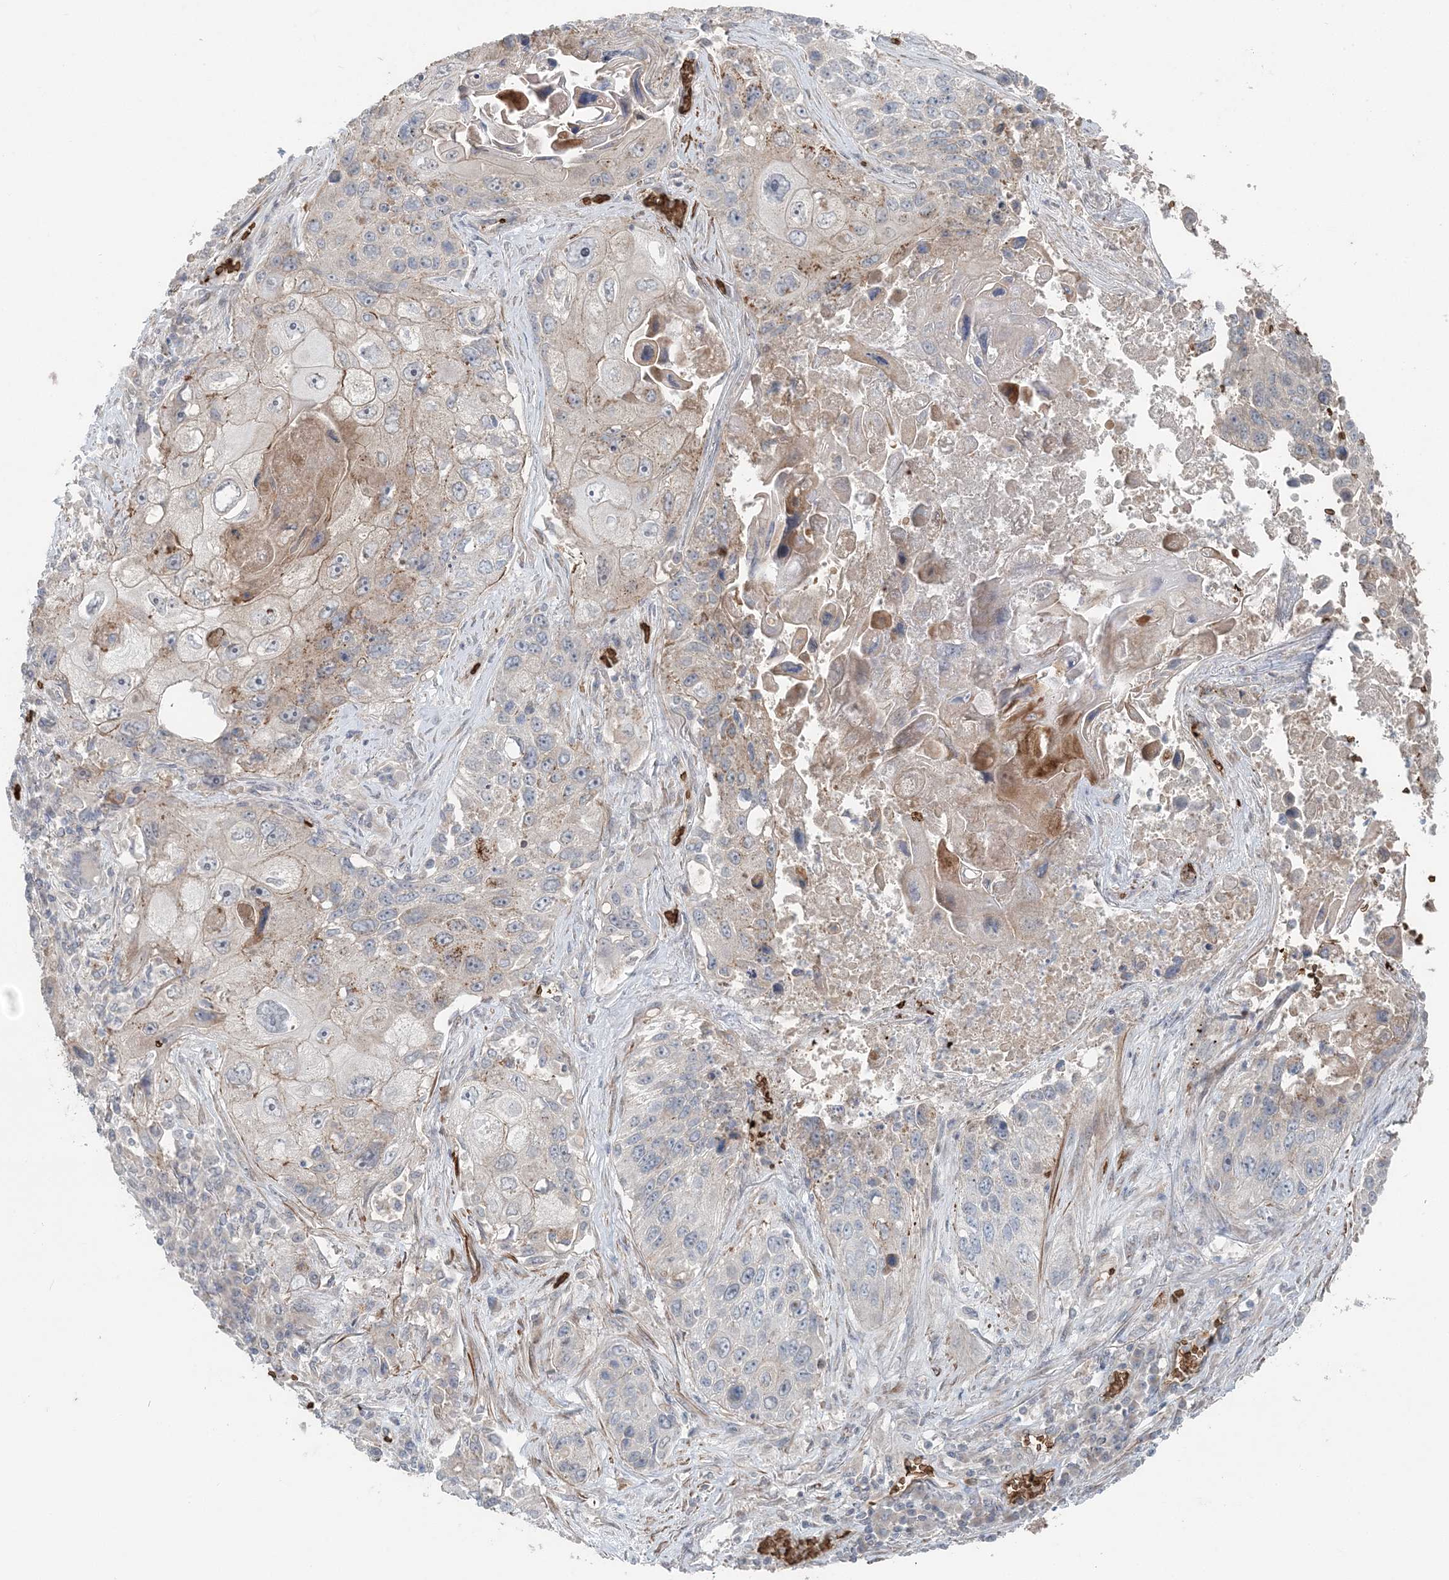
{"staining": {"intensity": "weak", "quantity": "25%-75%", "location": "cytoplasmic/membranous"}, "tissue": "lung cancer", "cell_type": "Tumor cells", "image_type": "cancer", "snomed": [{"axis": "morphology", "description": "Squamous cell carcinoma, NOS"}, {"axis": "topography", "description": "Lung"}], "caption": "Squamous cell carcinoma (lung) was stained to show a protein in brown. There is low levels of weak cytoplasmic/membranous expression in approximately 25%-75% of tumor cells. (DAB IHC, brown staining for protein, blue staining for nuclei).", "gene": "SERINC1", "patient": {"sex": "male", "age": 61}}